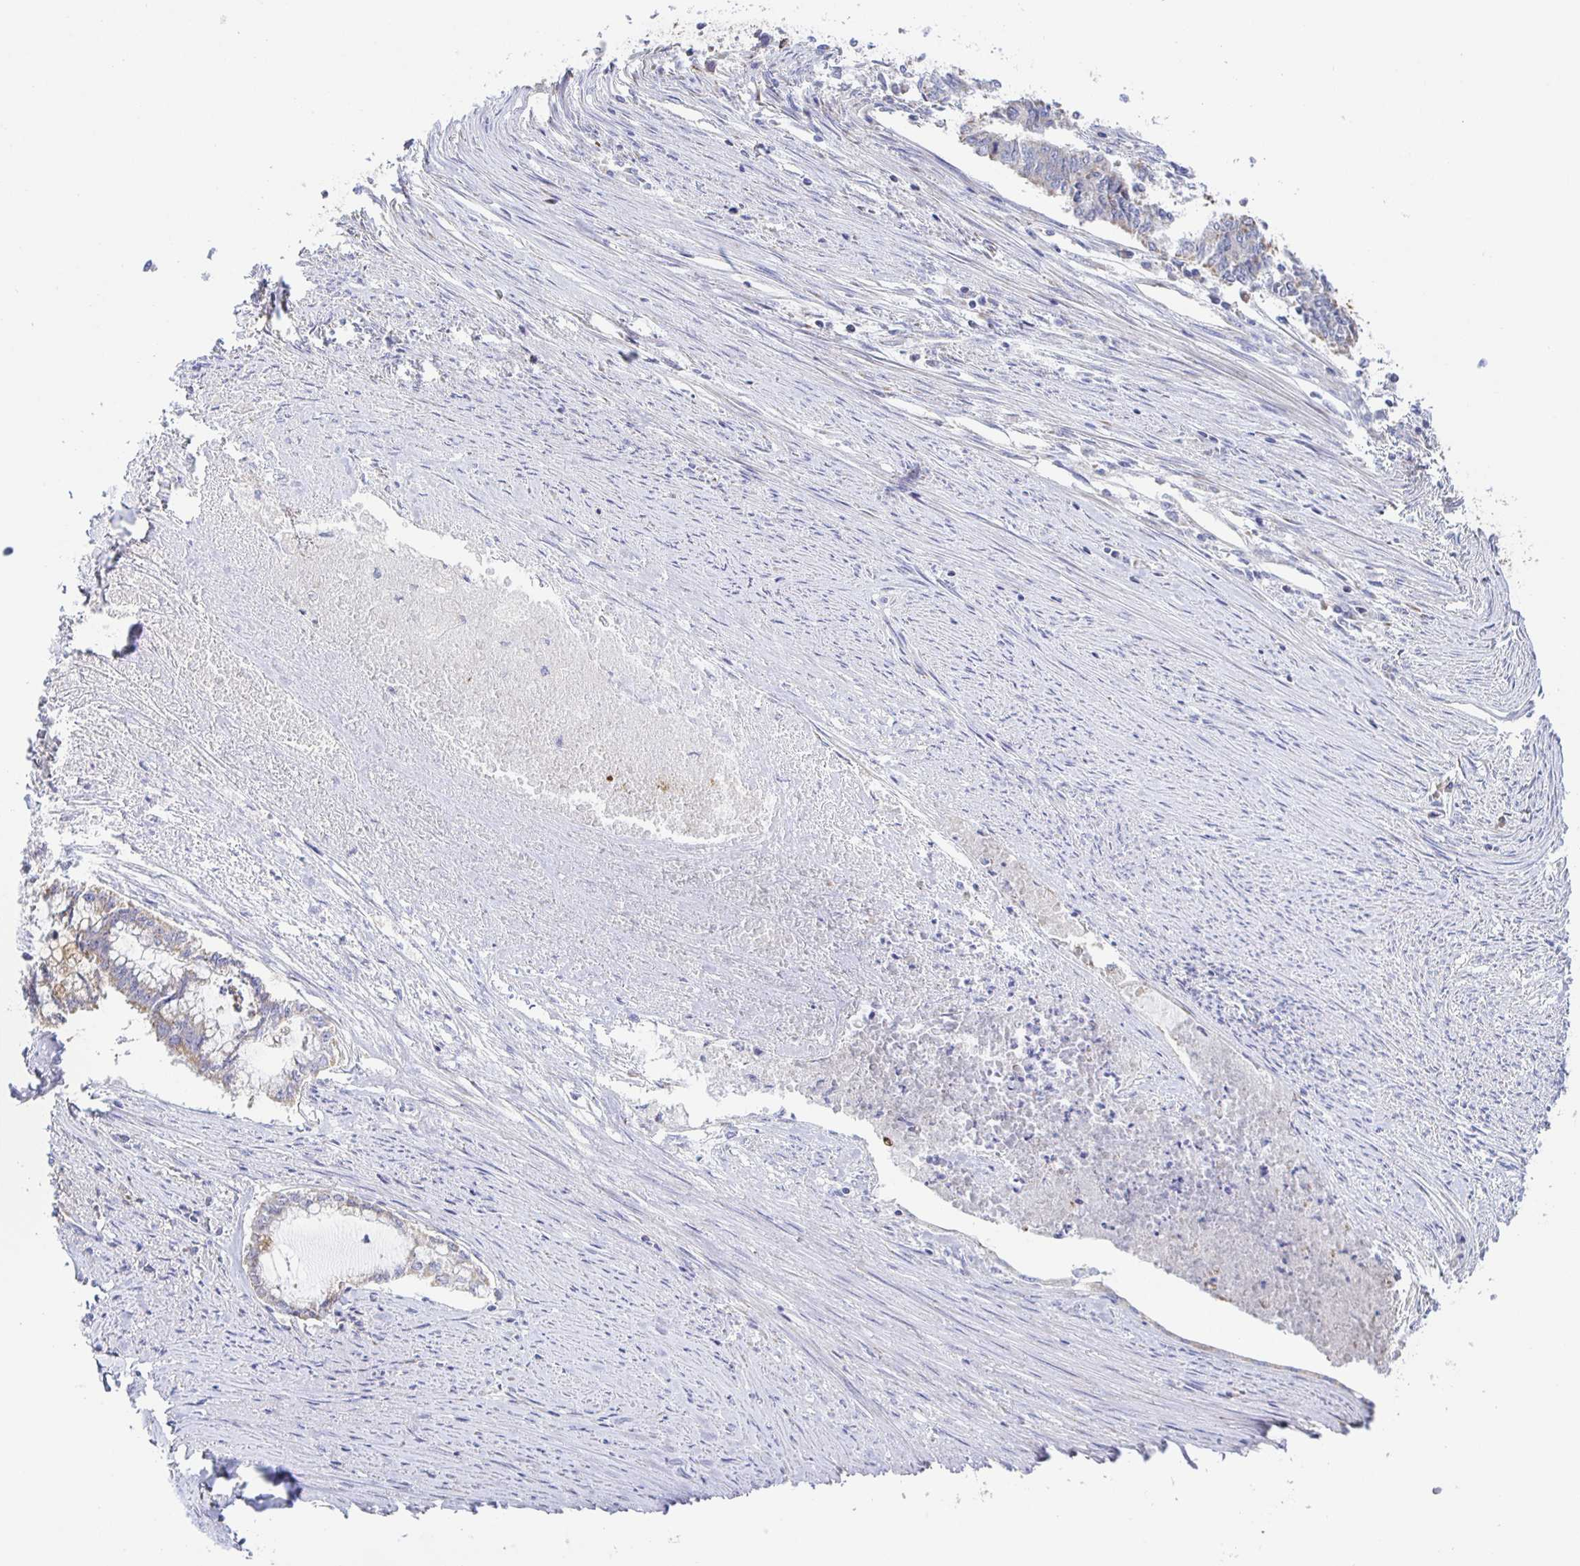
{"staining": {"intensity": "strong", "quantity": "<25%", "location": "cytoplasmic/membranous"}, "tissue": "endometrial cancer", "cell_type": "Tumor cells", "image_type": "cancer", "snomed": [{"axis": "morphology", "description": "Adenocarcinoma, NOS"}, {"axis": "topography", "description": "Endometrium"}], "caption": "DAB (3,3'-diaminobenzidine) immunohistochemical staining of endometrial cancer reveals strong cytoplasmic/membranous protein staining in about <25% of tumor cells.", "gene": "SYNGR4", "patient": {"sex": "female", "age": 79}}